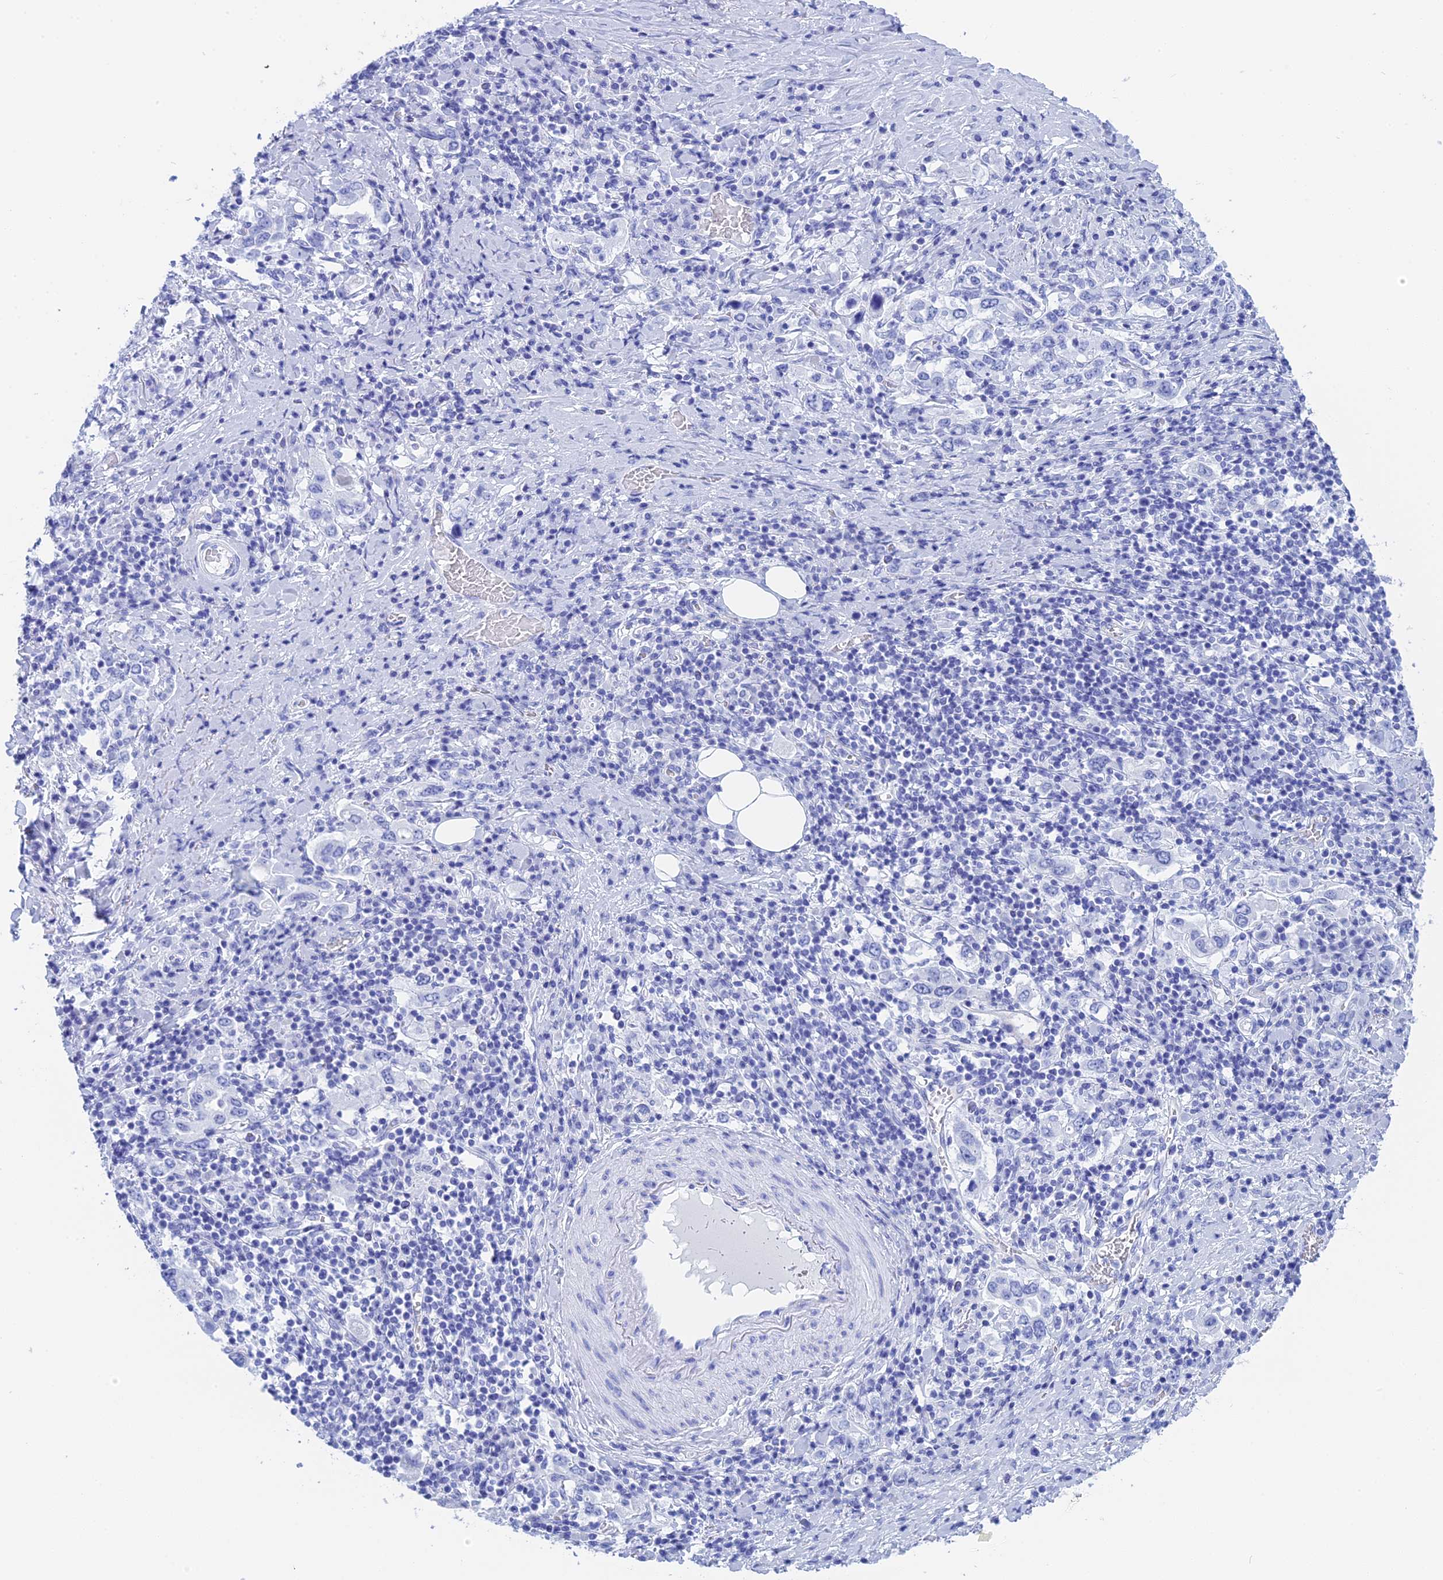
{"staining": {"intensity": "negative", "quantity": "none", "location": "none"}, "tissue": "stomach cancer", "cell_type": "Tumor cells", "image_type": "cancer", "snomed": [{"axis": "morphology", "description": "Adenocarcinoma, NOS"}, {"axis": "topography", "description": "Stomach, upper"}, {"axis": "topography", "description": "Stomach"}], "caption": "Tumor cells are negative for protein expression in human stomach cancer (adenocarcinoma). Nuclei are stained in blue.", "gene": "TEX101", "patient": {"sex": "male", "age": 62}}